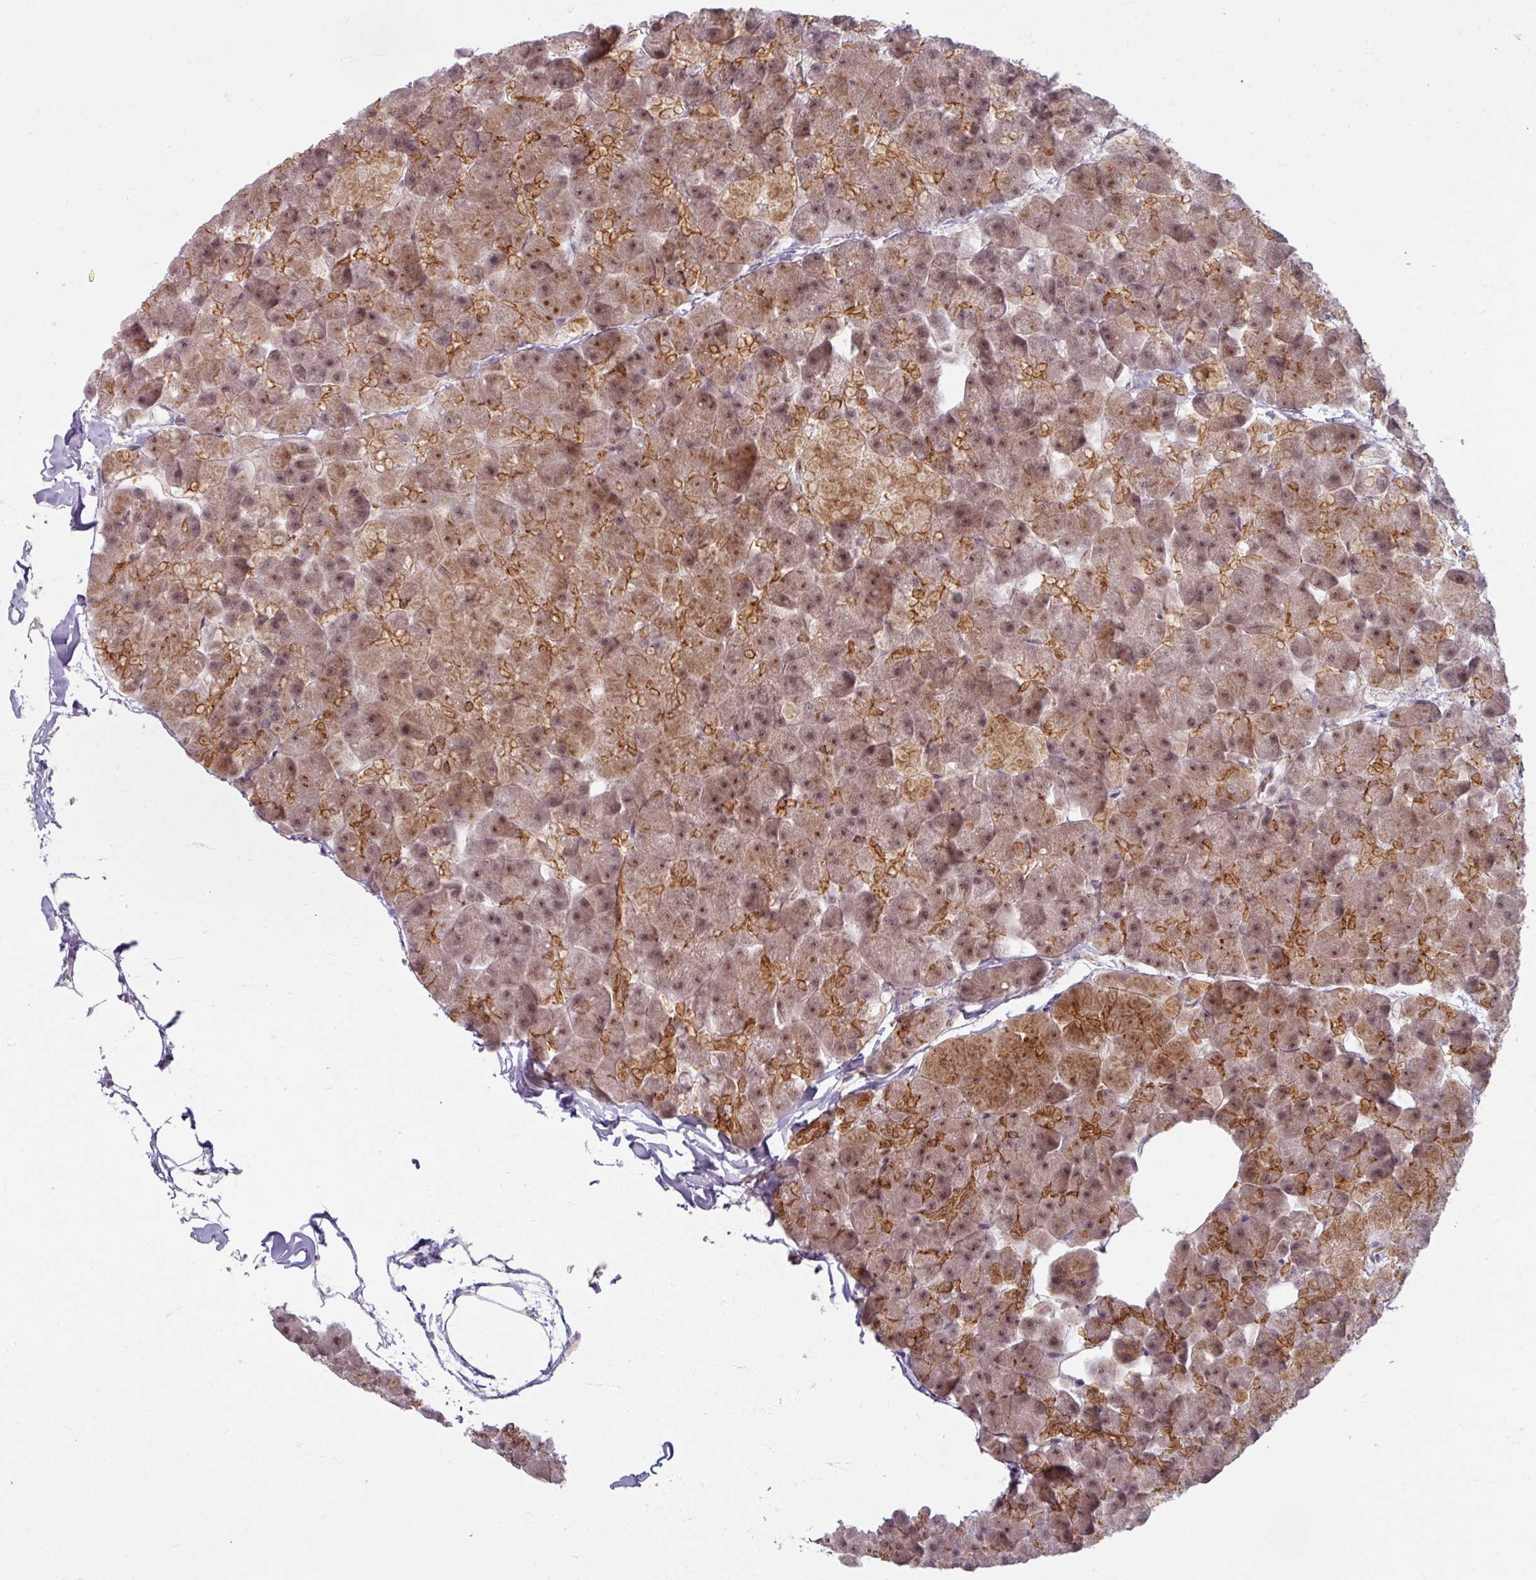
{"staining": {"intensity": "moderate", "quantity": "25%-75%", "location": "cytoplasmic/membranous,nuclear"}, "tissue": "pancreas", "cell_type": "Exocrine glandular cells", "image_type": "normal", "snomed": [{"axis": "morphology", "description": "Normal tissue, NOS"}, {"axis": "topography", "description": "Pancreas"}], "caption": "DAB immunohistochemical staining of normal pancreas exhibits moderate cytoplasmic/membranous,nuclear protein positivity in about 25%-75% of exocrine glandular cells. (DAB IHC, brown staining for protein, blue staining for nuclei).", "gene": "KLC3", "patient": {"sex": "male", "age": 35}}